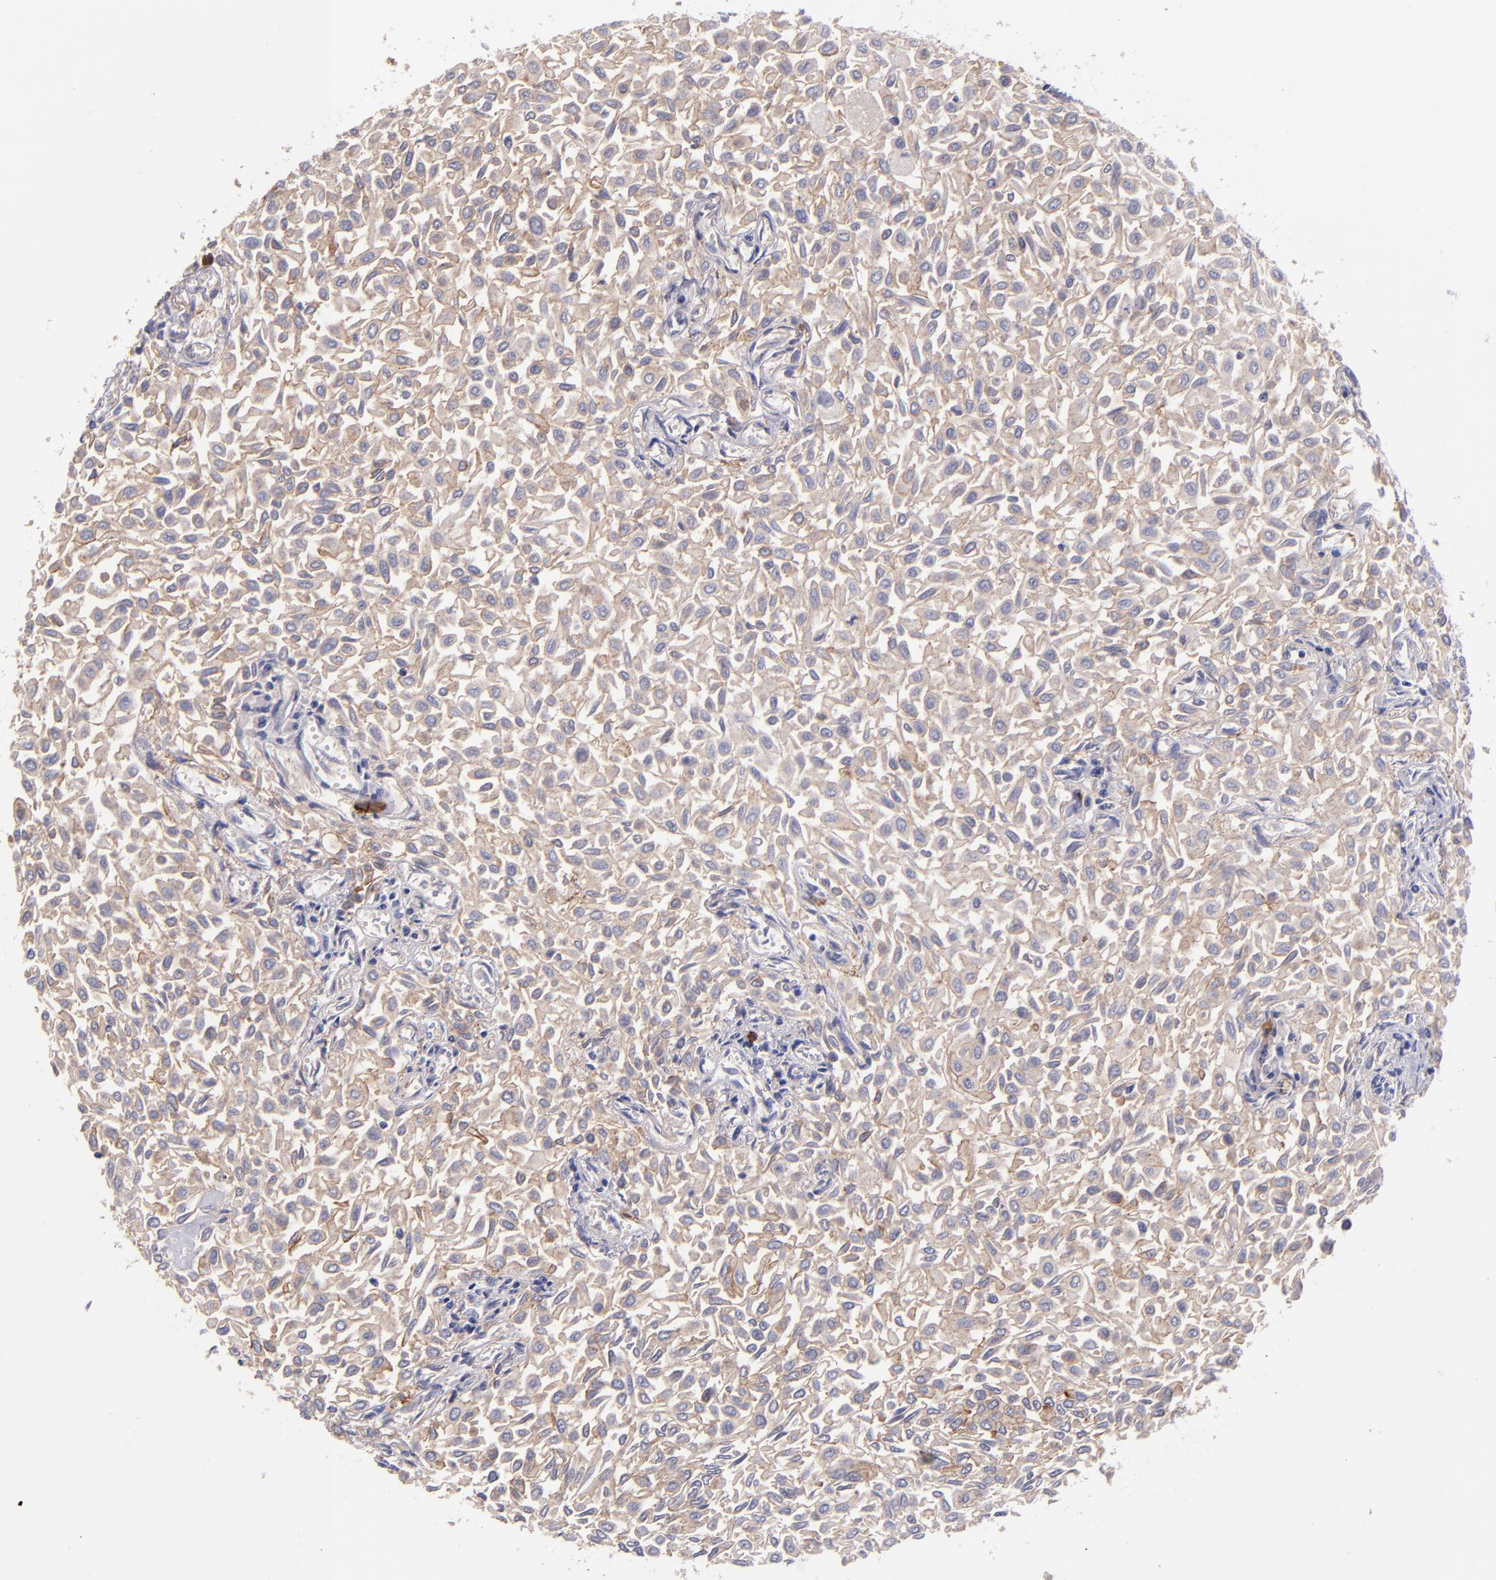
{"staining": {"intensity": "weak", "quantity": ">75%", "location": "cytoplasmic/membranous"}, "tissue": "urothelial cancer", "cell_type": "Tumor cells", "image_type": "cancer", "snomed": [{"axis": "morphology", "description": "Urothelial carcinoma, Low grade"}, {"axis": "topography", "description": "Urinary bladder"}], "caption": "Immunohistochemical staining of human urothelial cancer displays low levels of weak cytoplasmic/membranous protein positivity in about >75% of tumor cells. The staining is performed using DAB (3,3'-diaminobenzidine) brown chromogen to label protein expression. The nuclei are counter-stained blue using hematoxylin.", "gene": "C5AR1", "patient": {"sex": "male", "age": 64}}